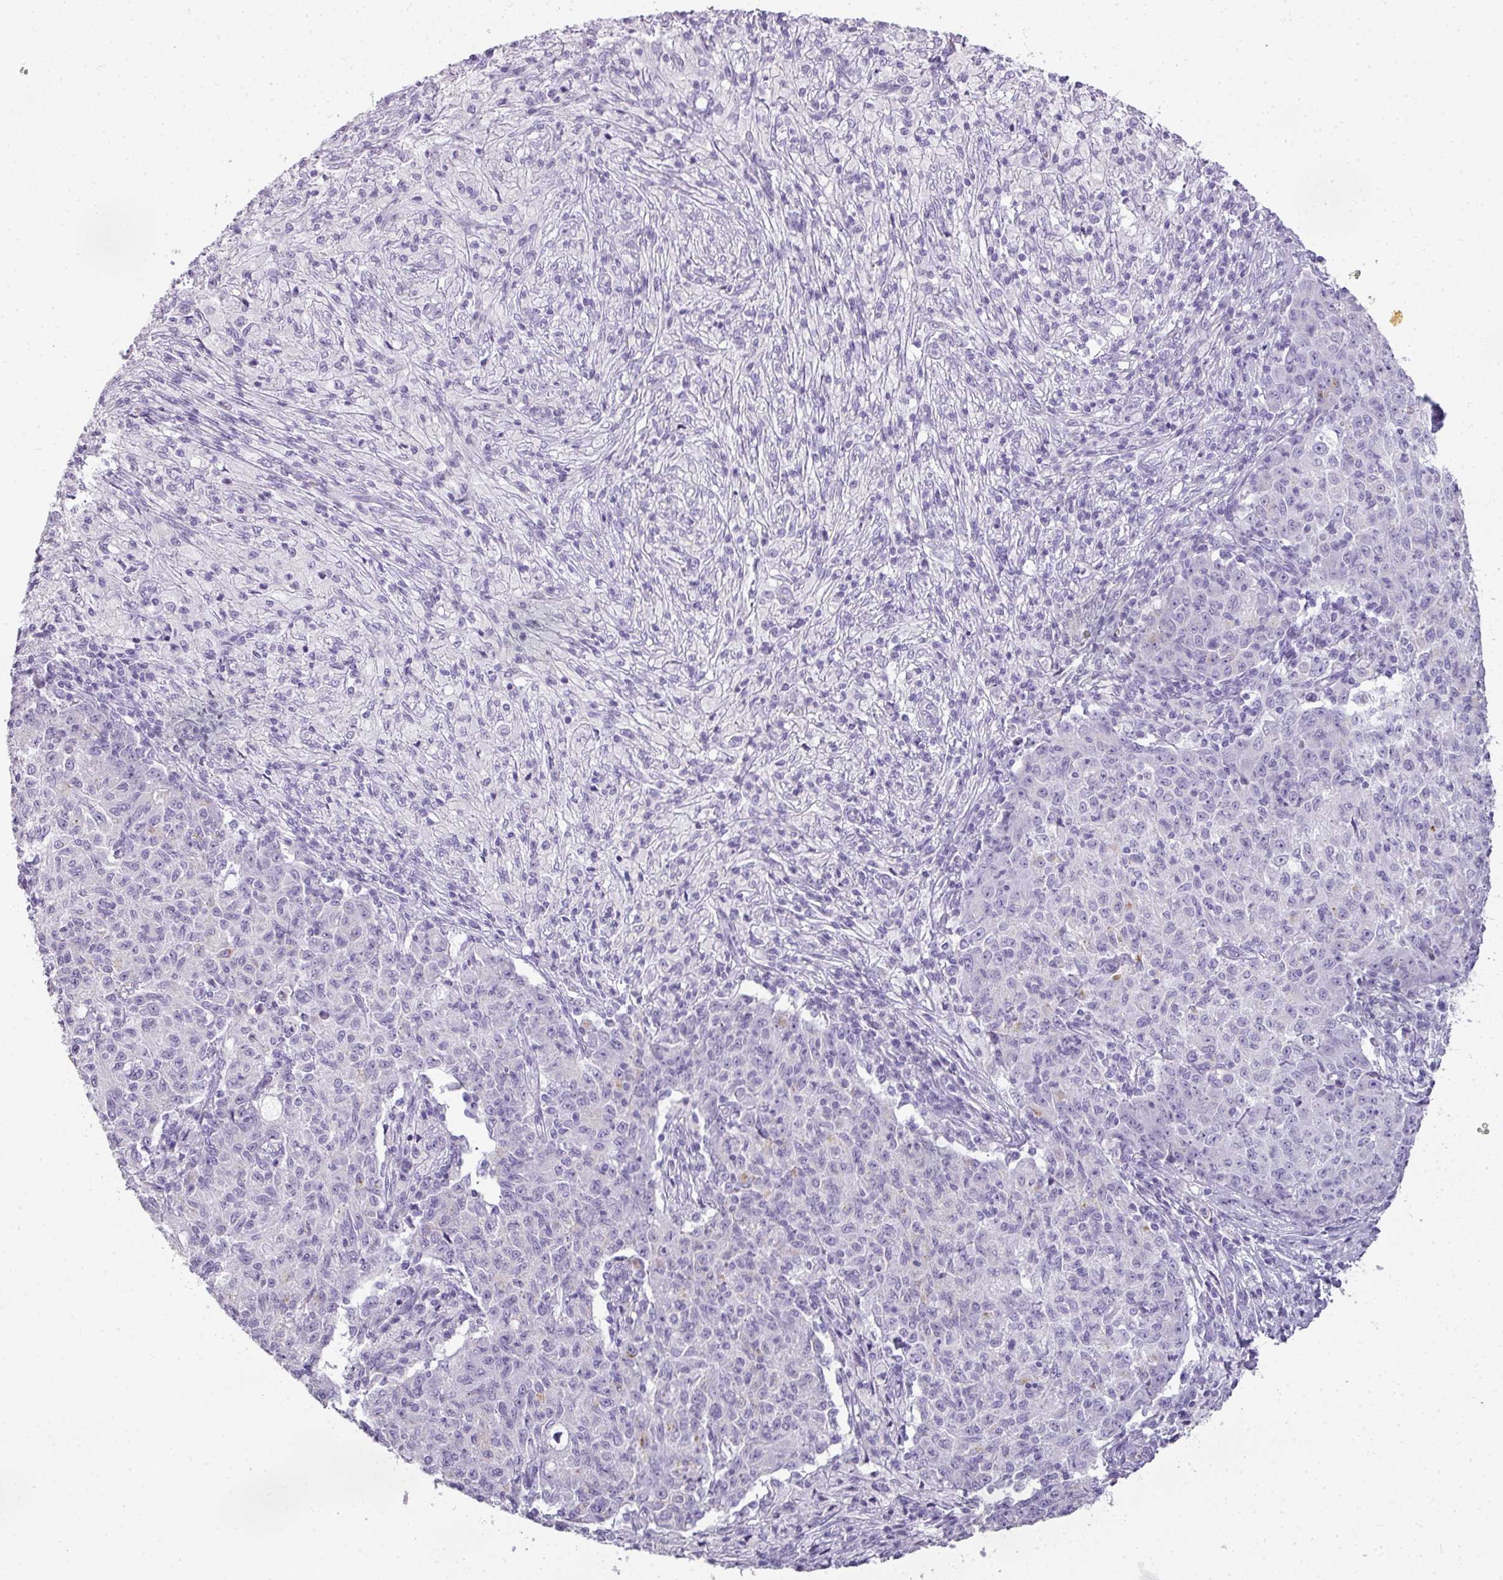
{"staining": {"intensity": "negative", "quantity": "none", "location": "none"}, "tissue": "ovarian cancer", "cell_type": "Tumor cells", "image_type": "cancer", "snomed": [{"axis": "morphology", "description": "Carcinoma, endometroid"}, {"axis": "topography", "description": "Ovary"}], "caption": "An immunohistochemistry image of ovarian endometroid carcinoma is shown. There is no staining in tumor cells of ovarian endometroid carcinoma.", "gene": "RBMY1F", "patient": {"sex": "female", "age": 42}}